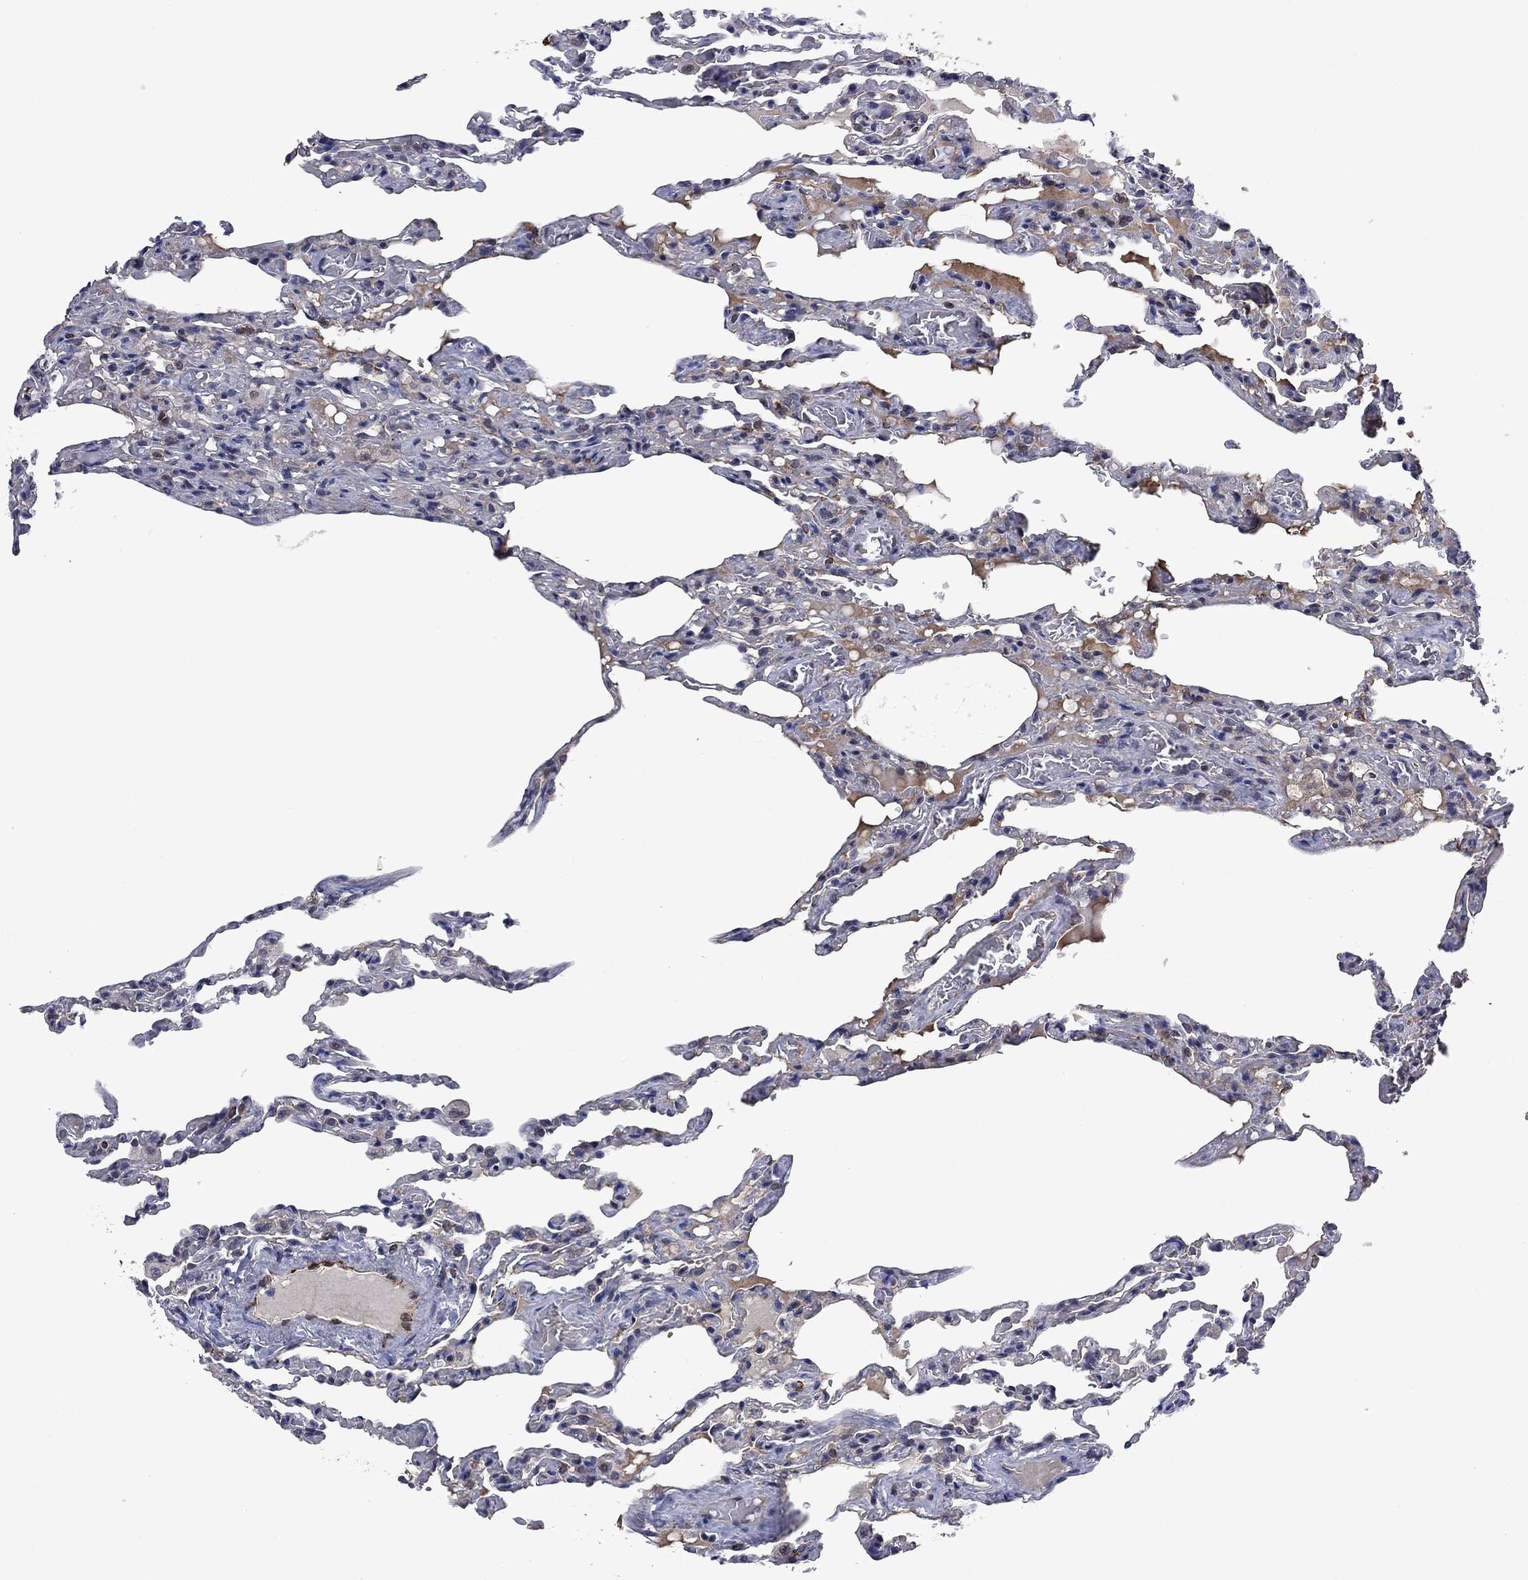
{"staining": {"intensity": "negative", "quantity": "none", "location": "none"}, "tissue": "lung", "cell_type": "Alveolar cells", "image_type": "normal", "snomed": [{"axis": "morphology", "description": "Normal tissue, NOS"}, {"axis": "topography", "description": "Lung"}], "caption": "This photomicrograph is of unremarkable lung stained with immunohistochemistry (IHC) to label a protein in brown with the nuclei are counter-stained blue. There is no expression in alveolar cells. (DAB immunohistochemistry (IHC) visualized using brightfield microscopy, high magnification).", "gene": "PHKA1", "patient": {"sex": "female", "age": 43}}